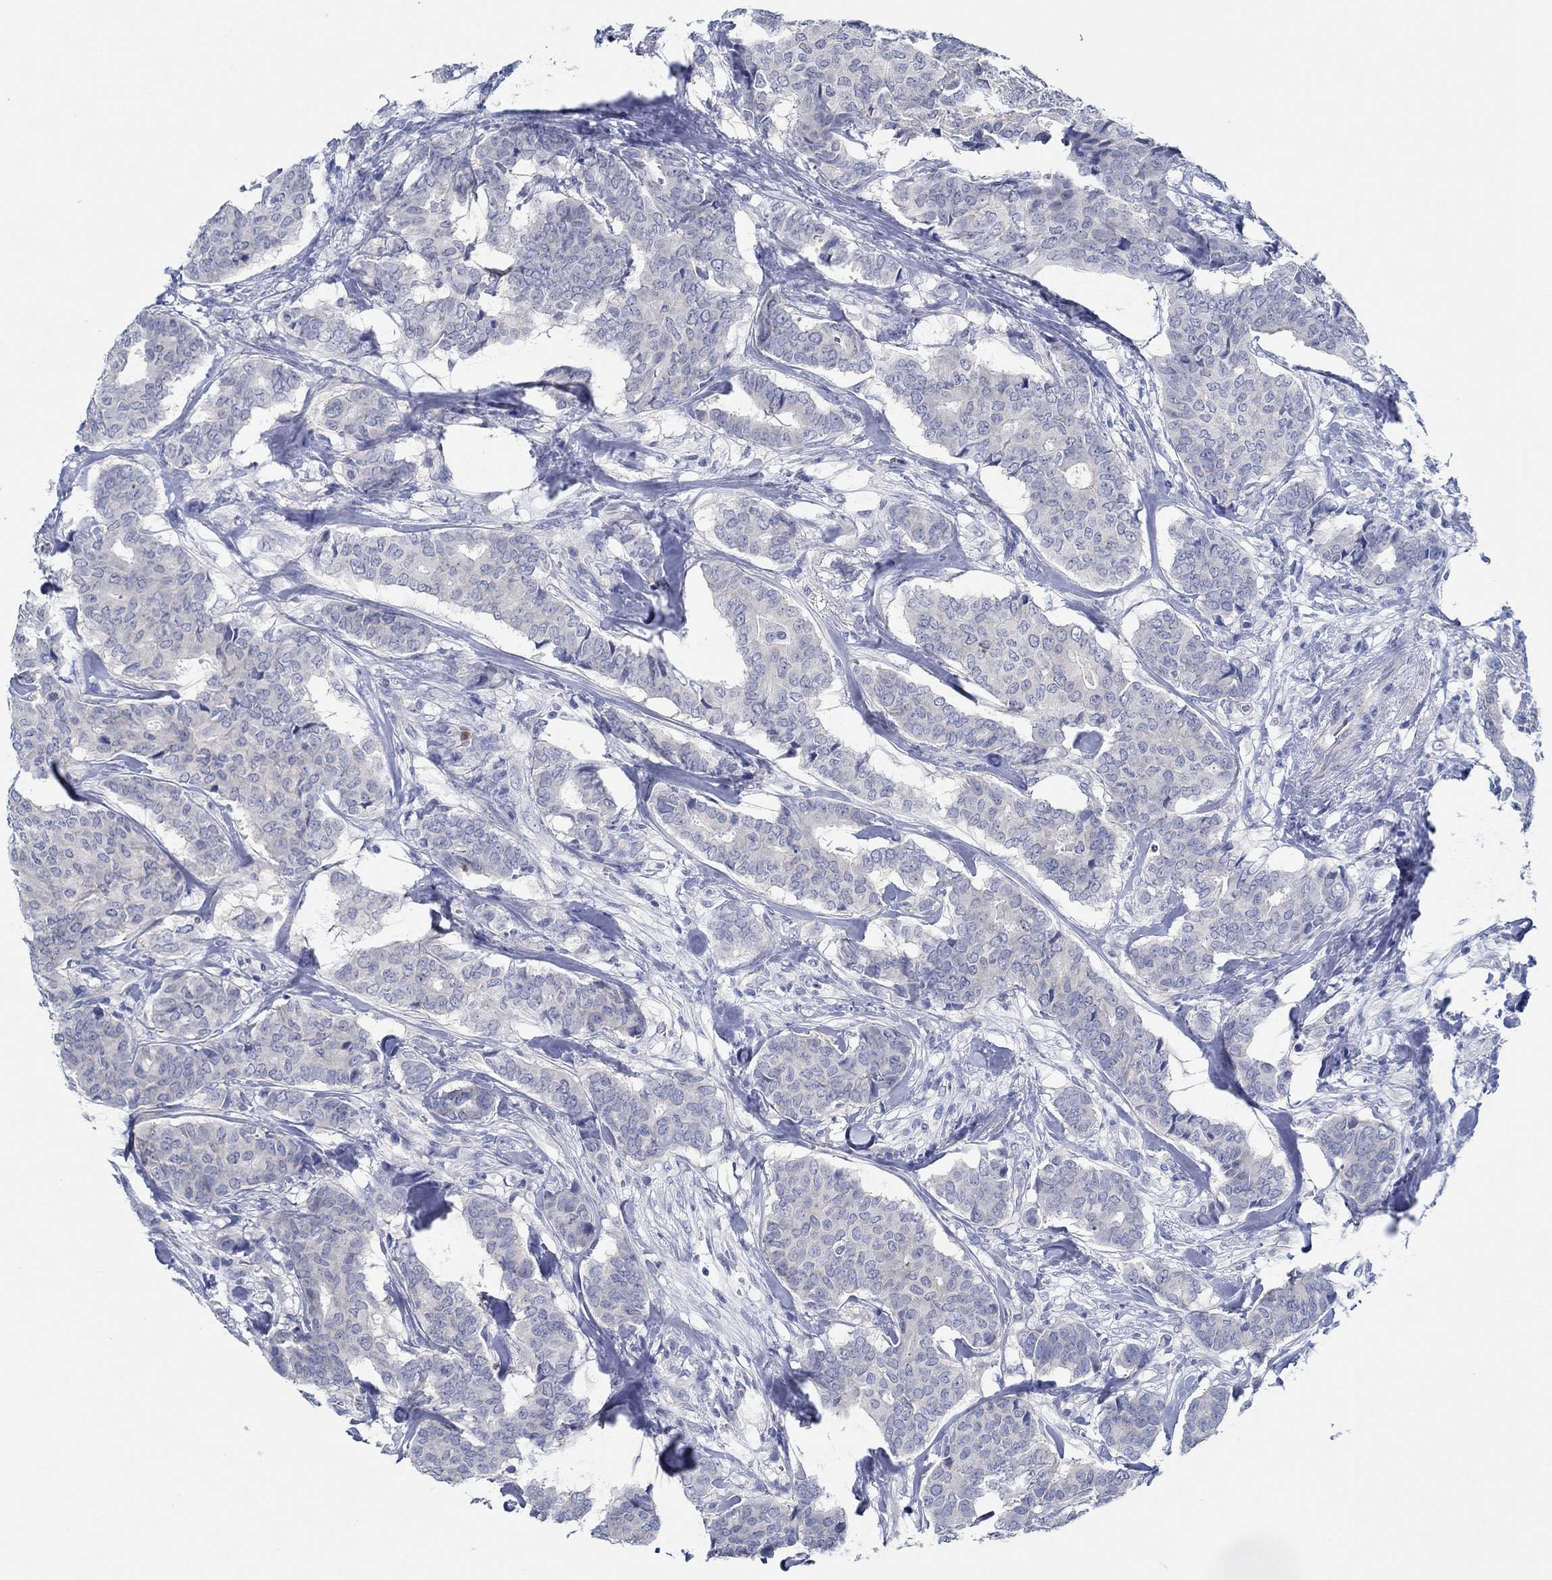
{"staining": {"intensity": "negative", "quantity": "none", "location": "none"}, "tissue": "breast cancer", "cell_type": "Tumor cells", "image_type": "cancer", "snomed": [{"axis": "morphology", "description": "Duct carcinoma"}, {"axis": "topography", "description": "Breast"}], "caption": "A histopathology image of human breast cancer (invasive ductal carcinoma) is negative for staining in tumor cells.", "gene": "ZNF671", "patient": {"sex": "female", "age": 75}}